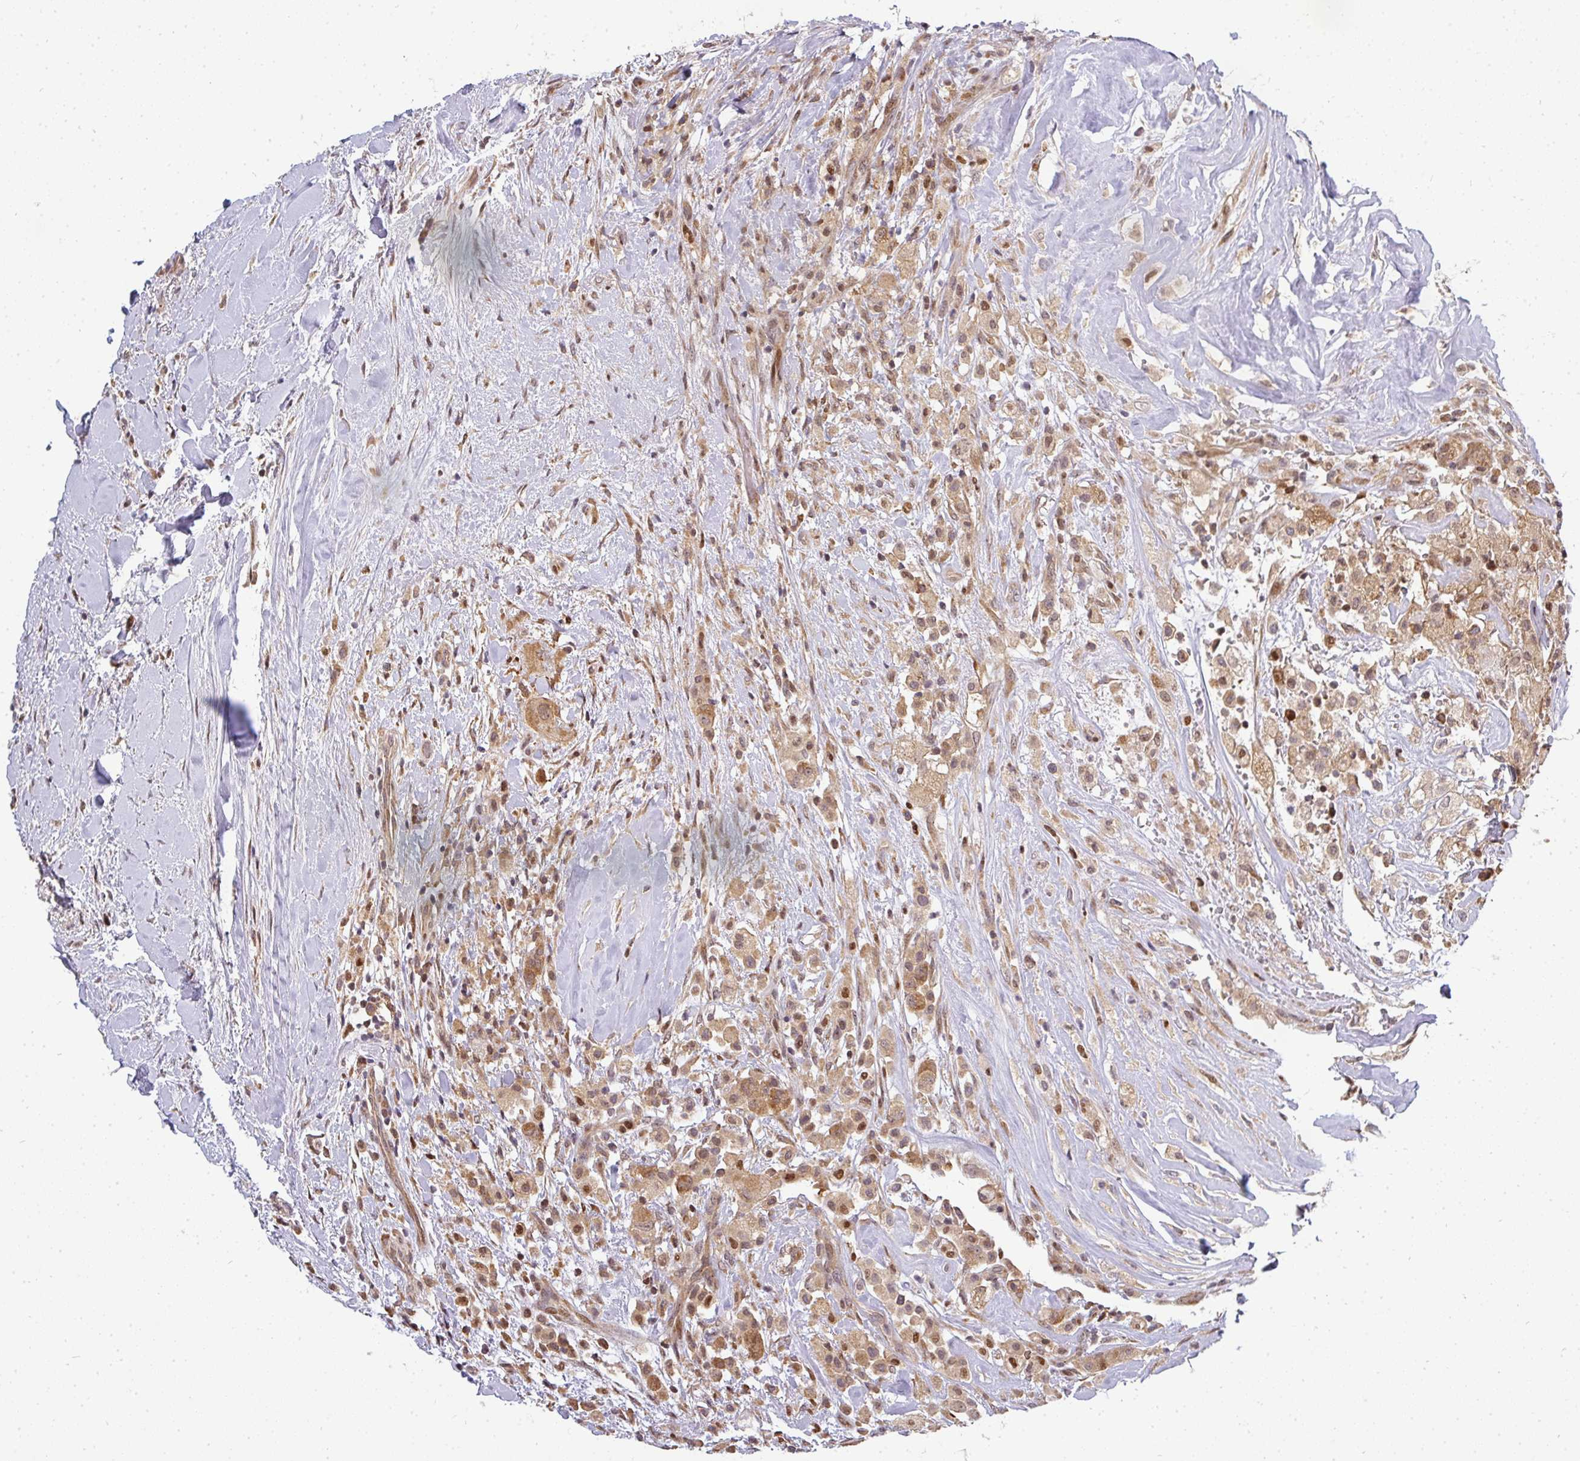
{"staining": {"intensity": "strong", "quantity": "25%-75%", "location": "cytoplasmic/membranous,nuclear"}, "tissue": "thyroid cancer", "cell_type": "Tumor cells", "image_type": "cancer", "snomed": [{"axis": "morphology", "description": "Normal tissue, NOS"}, {"axis": "morphology", "description": "Papillary adenocarcinoma, NOS"}, {"axis": "topography", "description": "Thyroid gland"}], "caption": "The image exhibits a brown stain indicating the presence of a protein in the cytoplasmic/membranous and nuclear of tumor cells in thyroid papillary adenocarcinoma.", "gene": "PATZ1", "patient": {"sex": "female", "age": 59}}